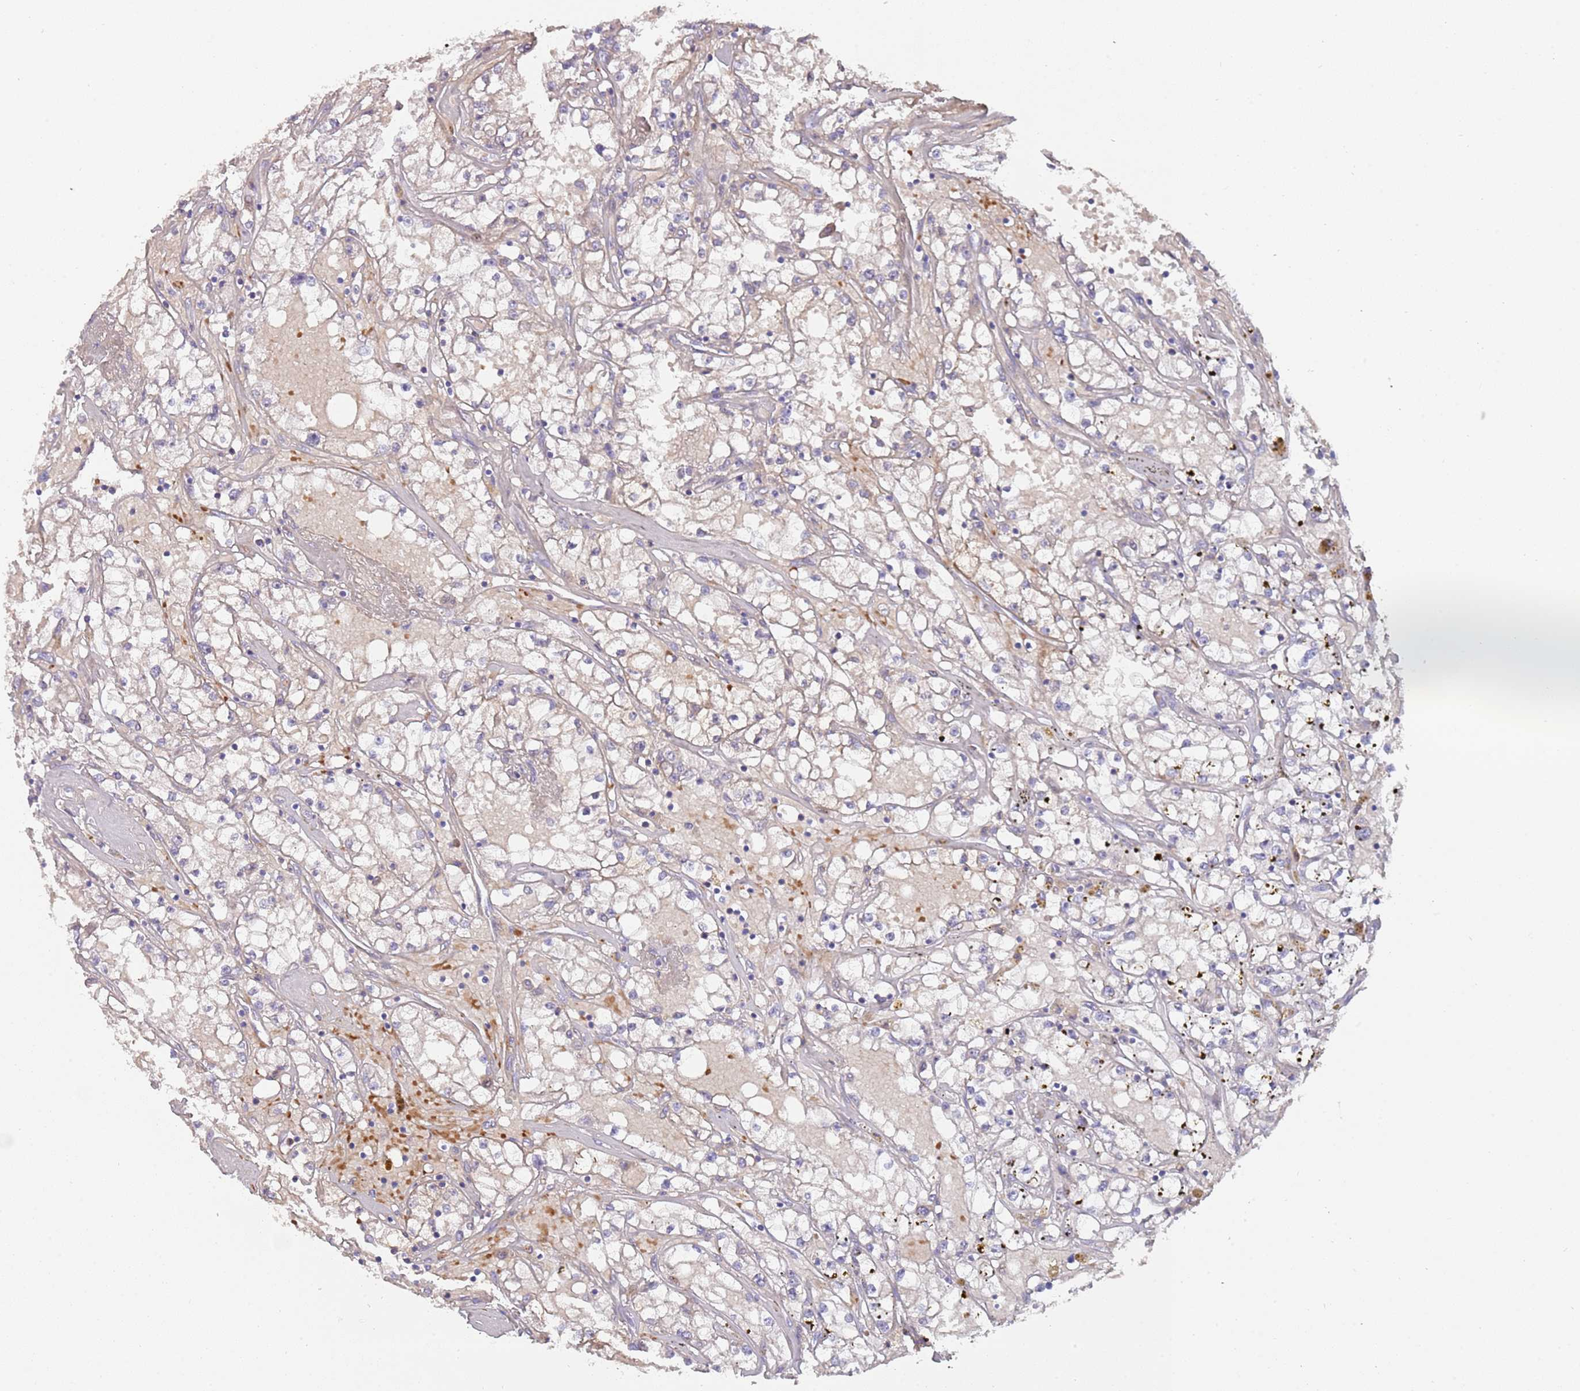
{"staining": {"intensity": "negative", "quantity": "none", "location": "none"}, "tissue": "renal cancer", "cell_type": "Tumor cells", "image_type": "cancer", "snomed": [{"axis": "morphology", "description": "Adenocarcinoma, NOS"}, {"axis": "topography", "description": "Kidney"}], "caption": "Immunohistochemical staining of renal cancer demonstrates no significant positivity in tumor cells.", "gene": "TMEM251", "patient": {"sex": "male", "age": 56}}